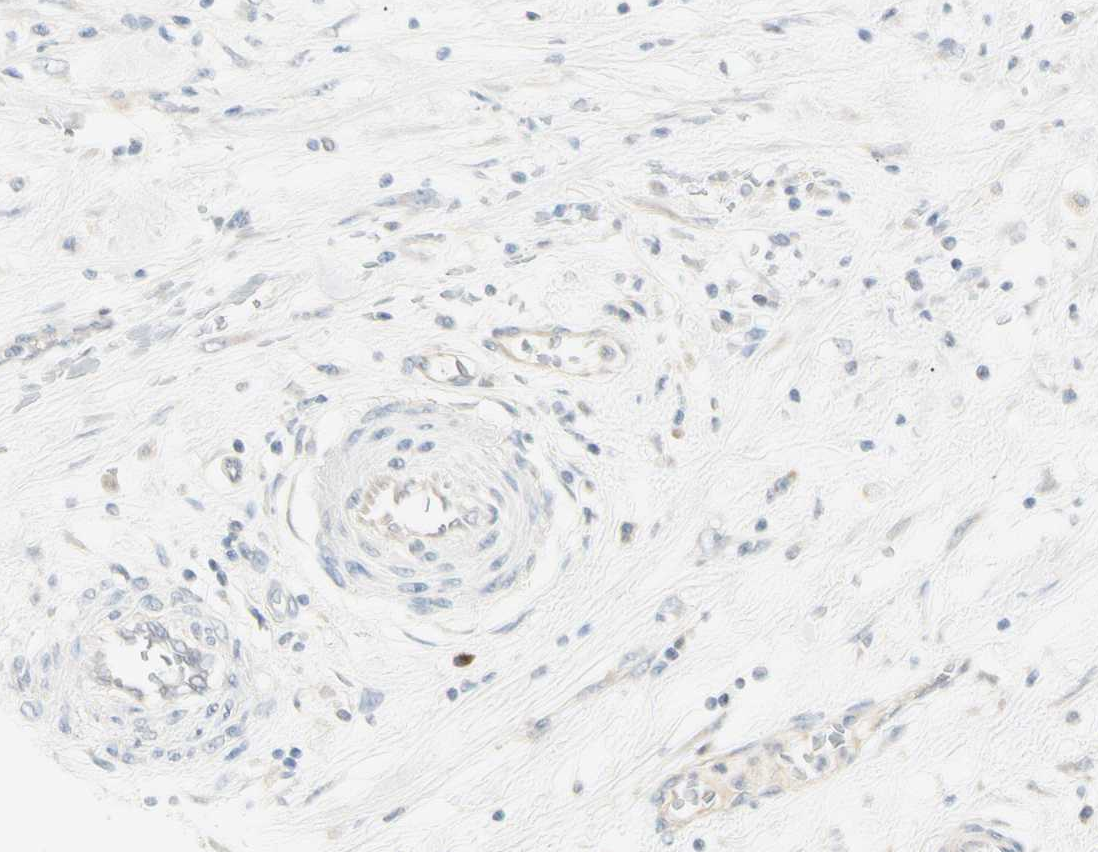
{"staining": {"intensity": "negative", "quantity": "none", "location": "none"}, "tissue": "pancreatic cancer", "cell_type": "Tumor cells", "image_type": "cancer", "snomed": [{"axis": "morphology", "description": "Adenocarcinoma, NOS"}, {"axis": "topography", "description": "Pancreas"}], "caption": "Image shows no protein expression in tumor cells of pancreatic adenocarcinoma tissue.", "gene": "ALDH18A1", "patient": {"sex": "female", "age": 57}}